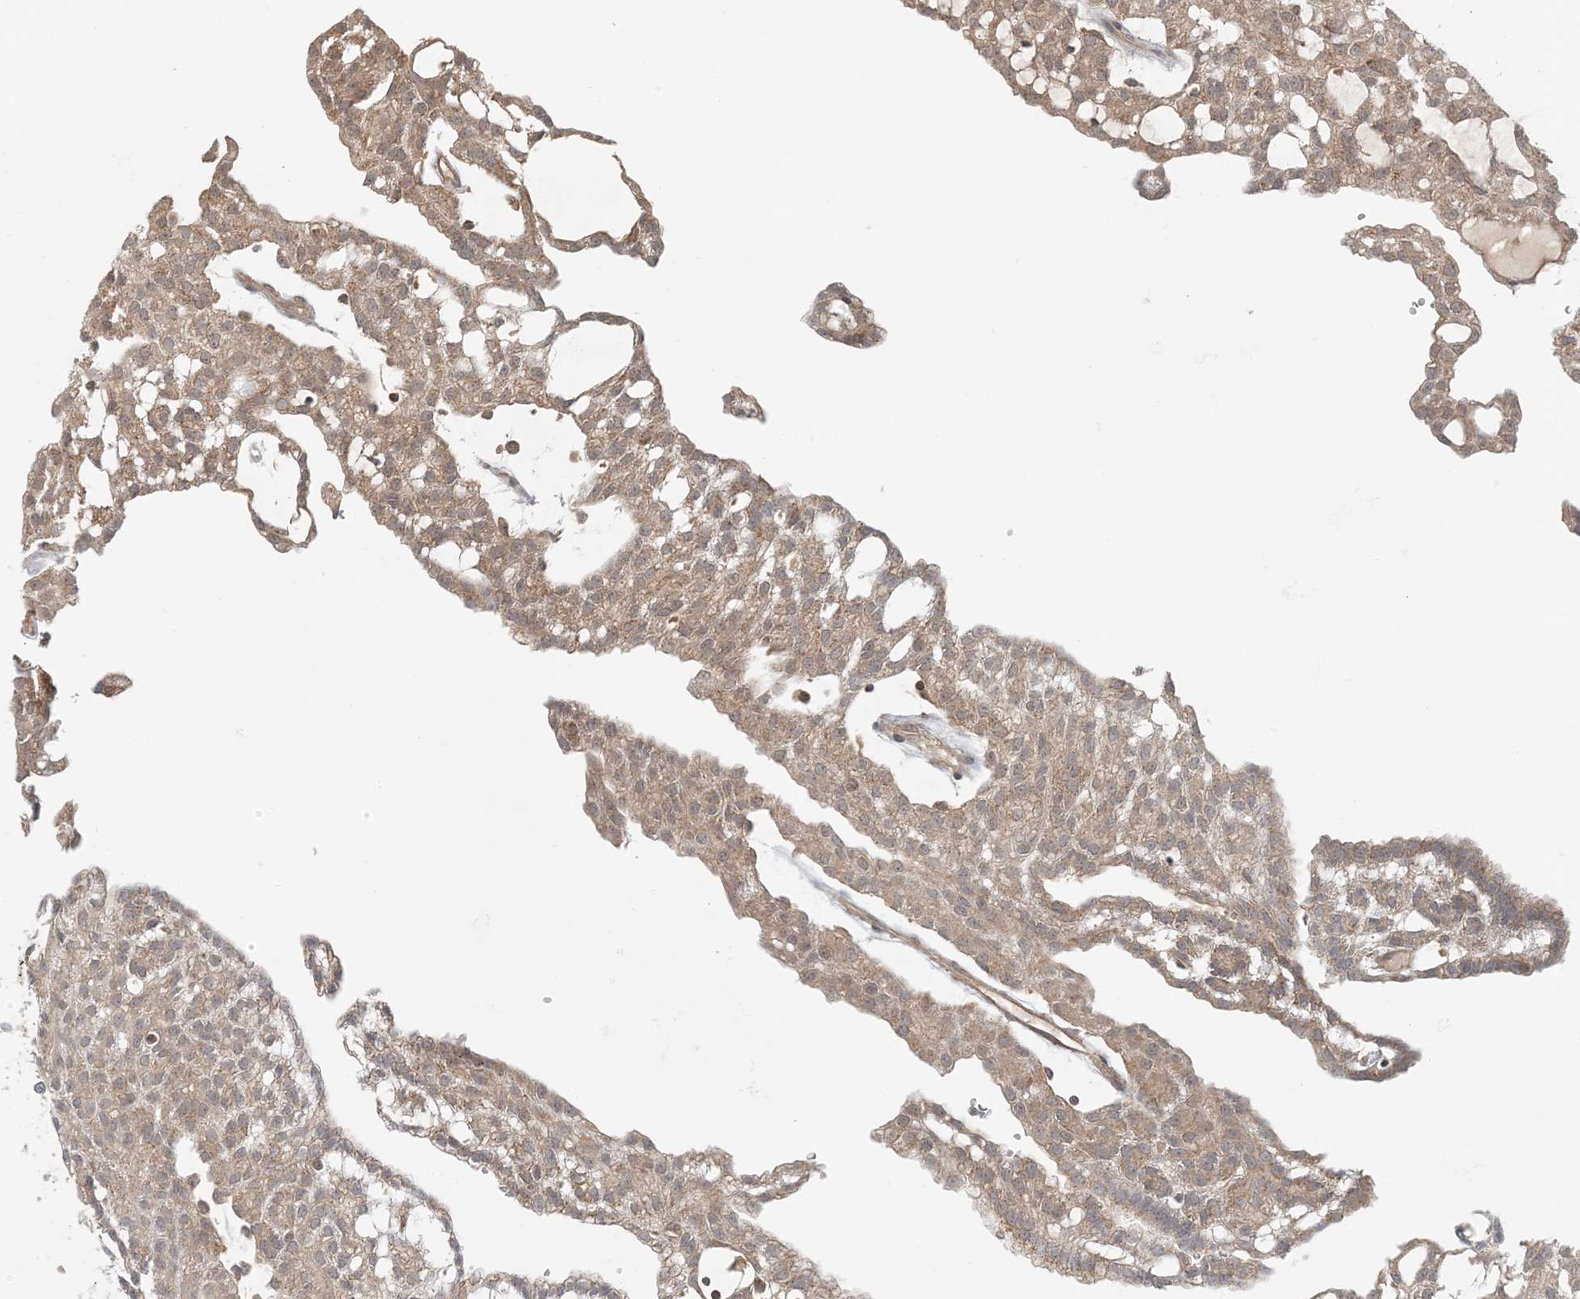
{"staining": {"intensity": "weak", "quantity": ">75%", "location": "cytoplasmic/membranous"}, "tissue": "renal cancer", "cell_type": "Tumor cells", "image_type": "cancer", "snomed": [{"axis": "morphology", "description": "Adenocarcinoma, NOS"}, {"axis": "topography", "description": "Kidney"}], "caption": "A brown stain labels weak cytoplasmic/membranous positivity of a protein in human renal cancer tumor cells.", "gene": "OBI1", "patient": {"sex": "male", "age": 63}}